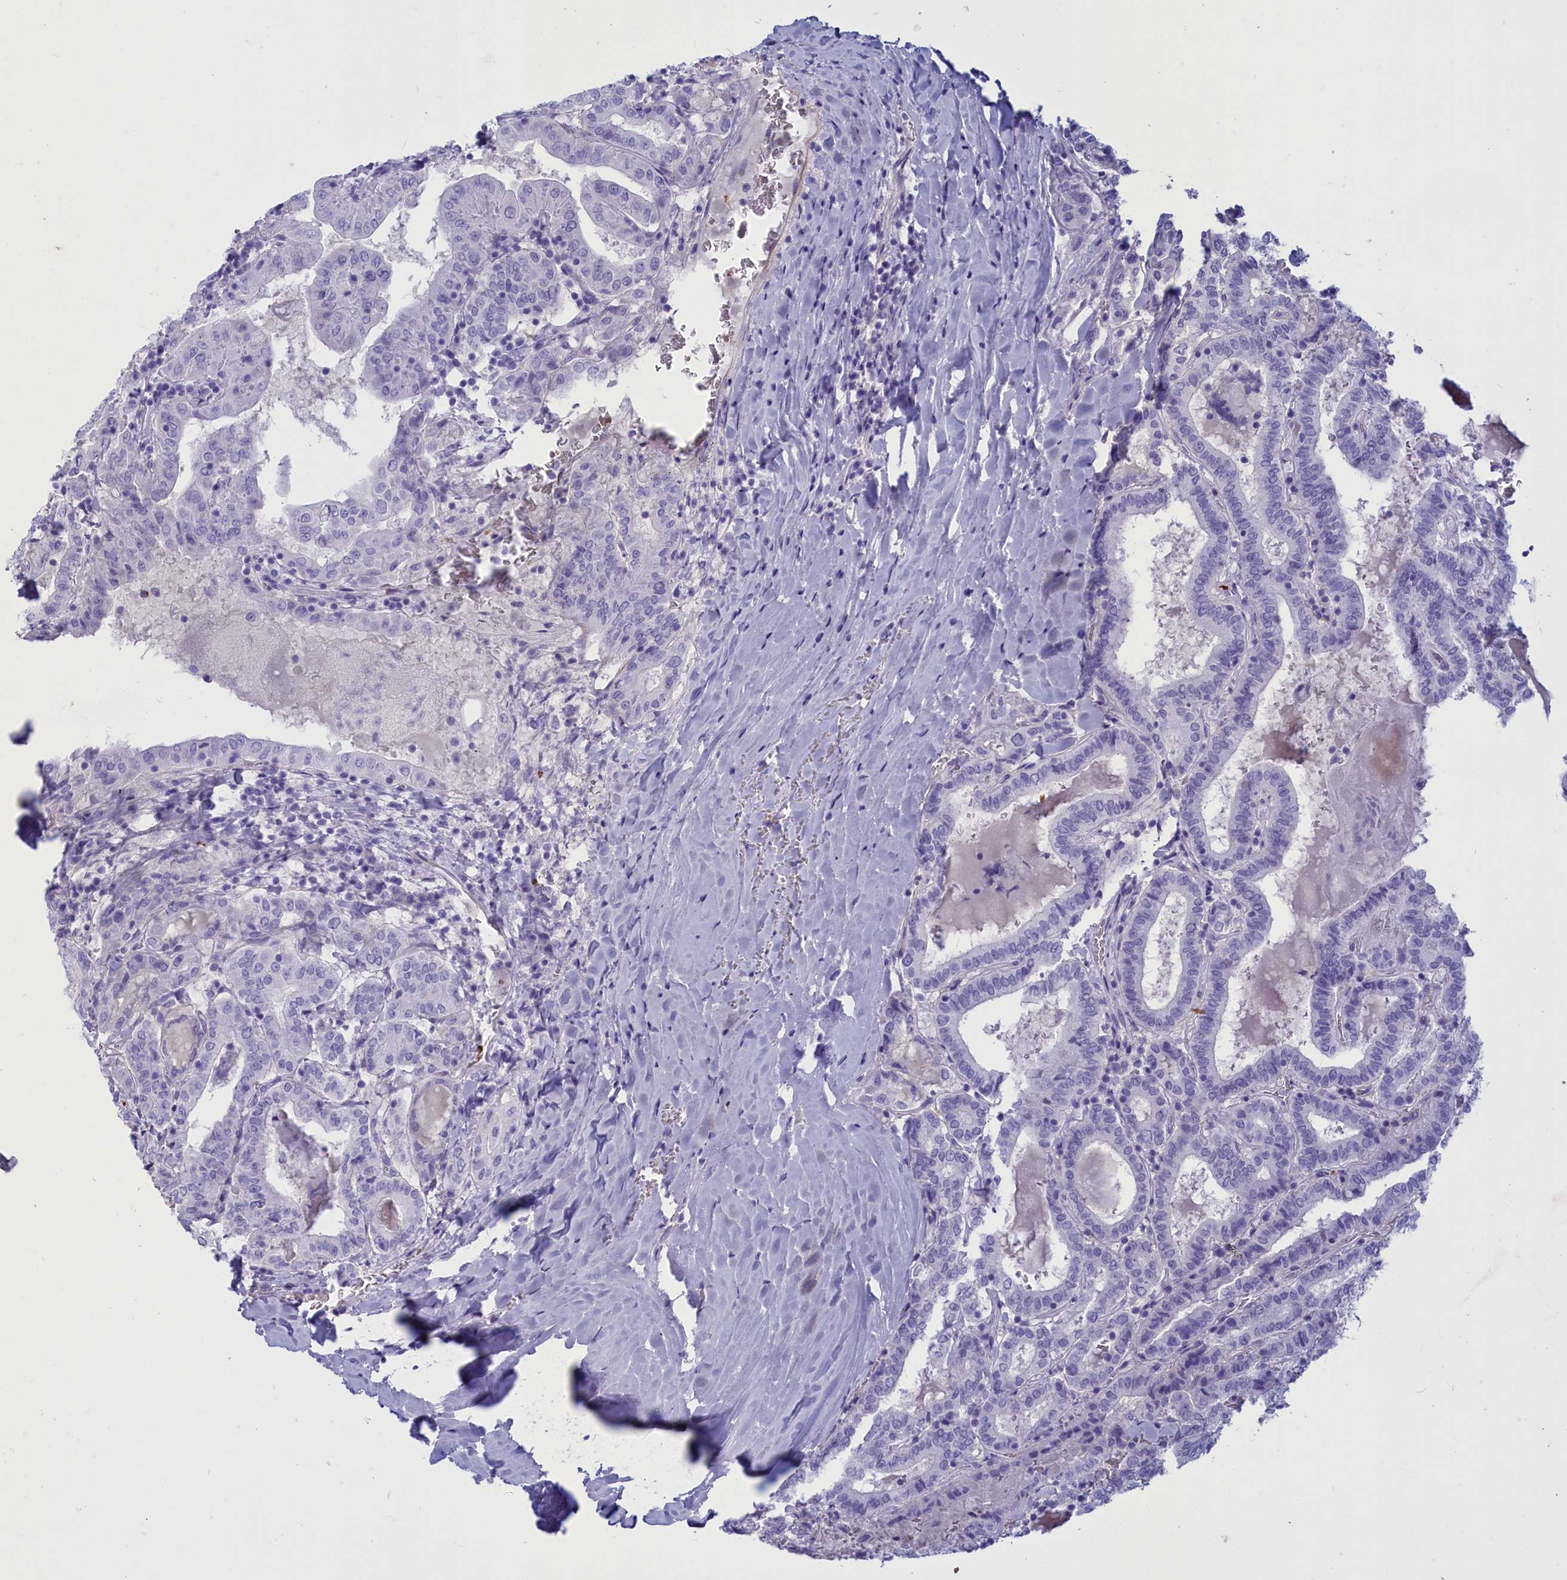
{"staining": {"intensity": "negative", "quantity": "none", "location": "none"}, "tissue": "thyroid cancer", "cell_type": "Tumor cells", "image_type": "cancer", "snomed": [{"axis": "morphology", "description": "Papillary adenocarcinoma, NOS"}, {"axis": "topography", "description": "Thyroid gland"}], "caption": "Human thyroid cancer stained for a protein using immunohistochemistry (IHC) shows no positivity in tumor cells.", "gene": "GAPDHS", "patient": {"sex": "female", "age": 72}}